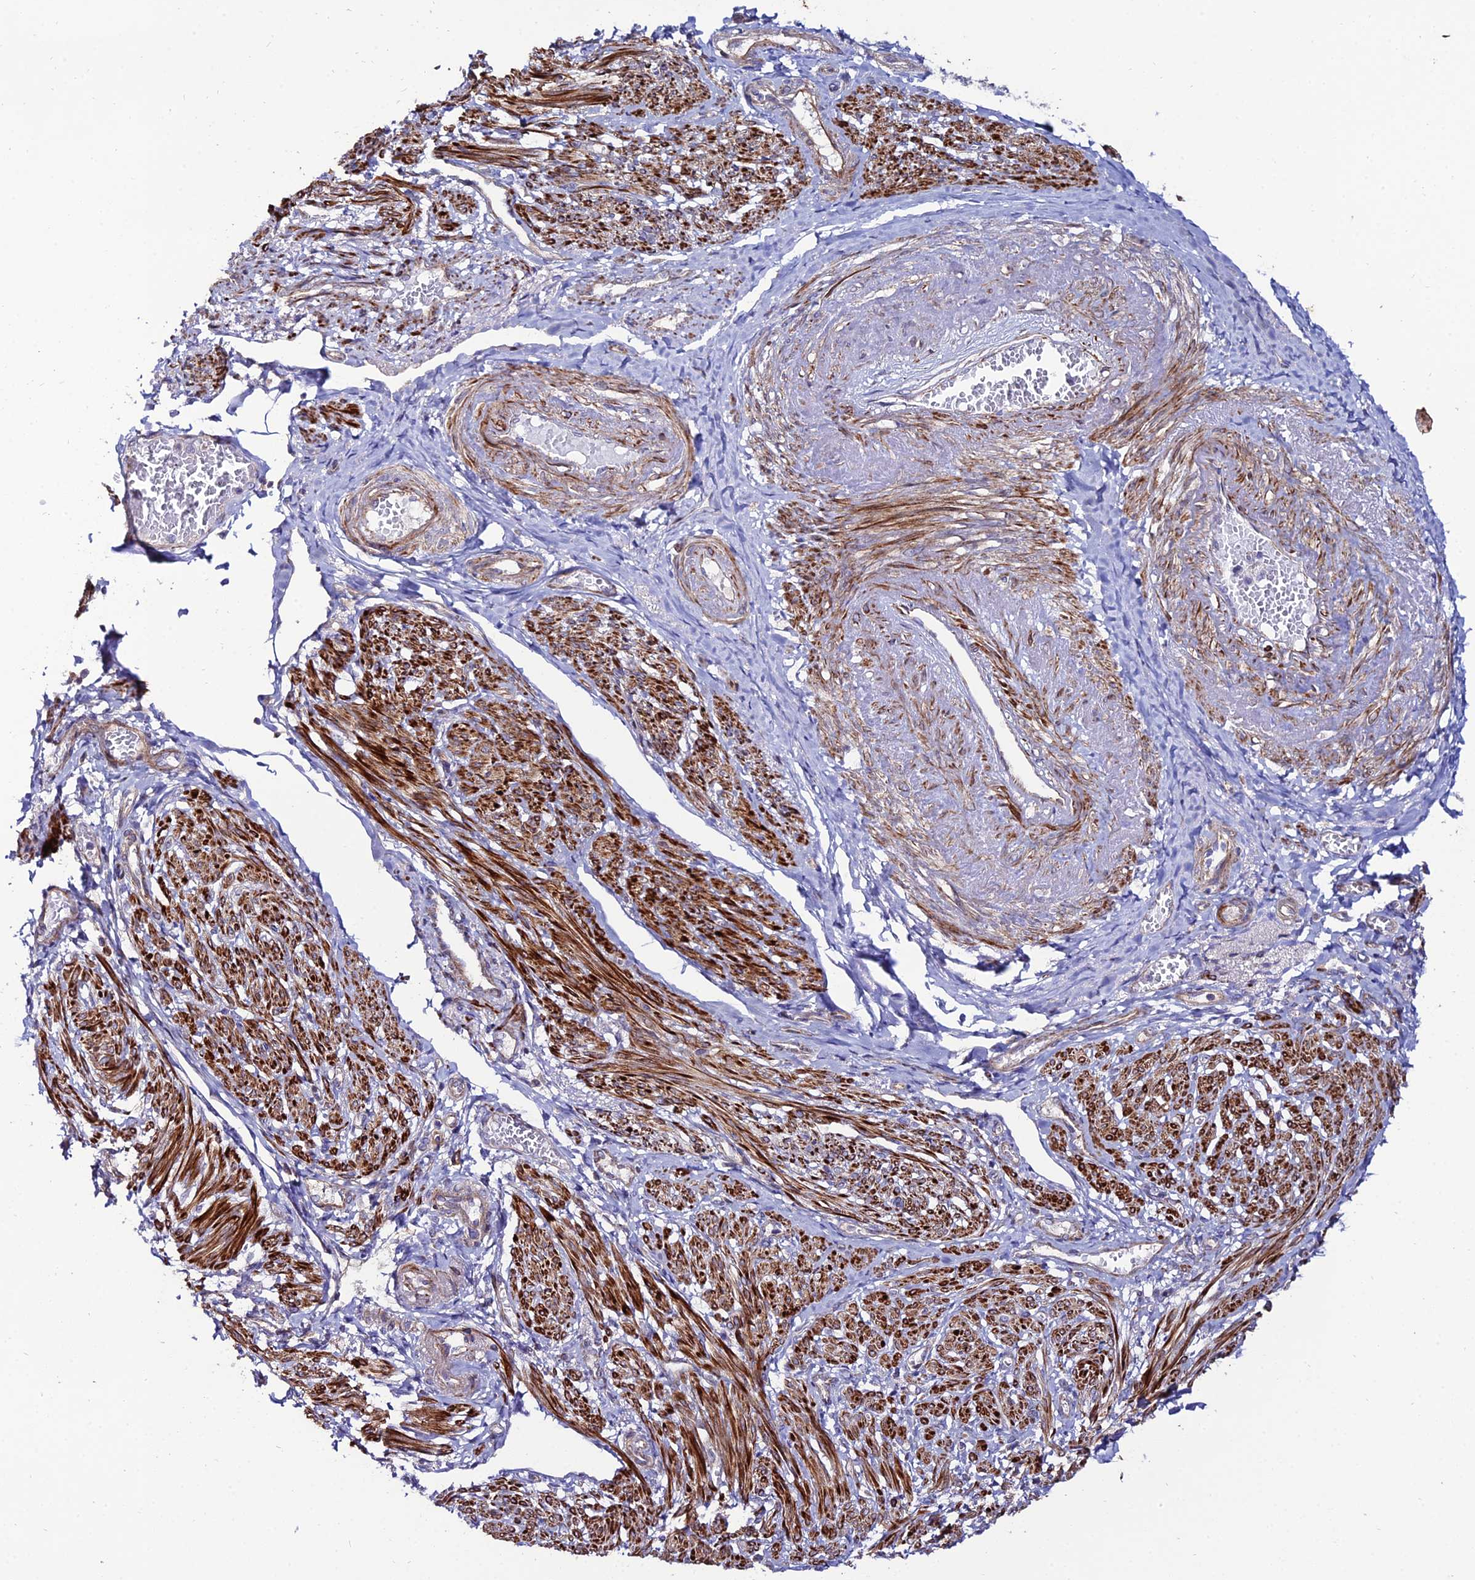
{"staining": {"intensity": "strong", "quantity": "25%-75%", "location": "cytoplasmic/membranous"}, "tissue": "smooth muscle", "cell_type": "Smooth muscle cells", "image_type": "normal", "snomed": [{"axis": "morphology", "description": "Normal tissue, NOS"}, {"axis": "topography", "description": "Smooth muscle"}], "caption": "Normal smooth muscle displays strong cytoplasmic/membranous expression in about 25%-75% of smooth muscle cells (IHC, brightfield microscopy, high magnification)..", "gene": "ARL6IP1", "patient": {"sex": "female", "age": 39}}